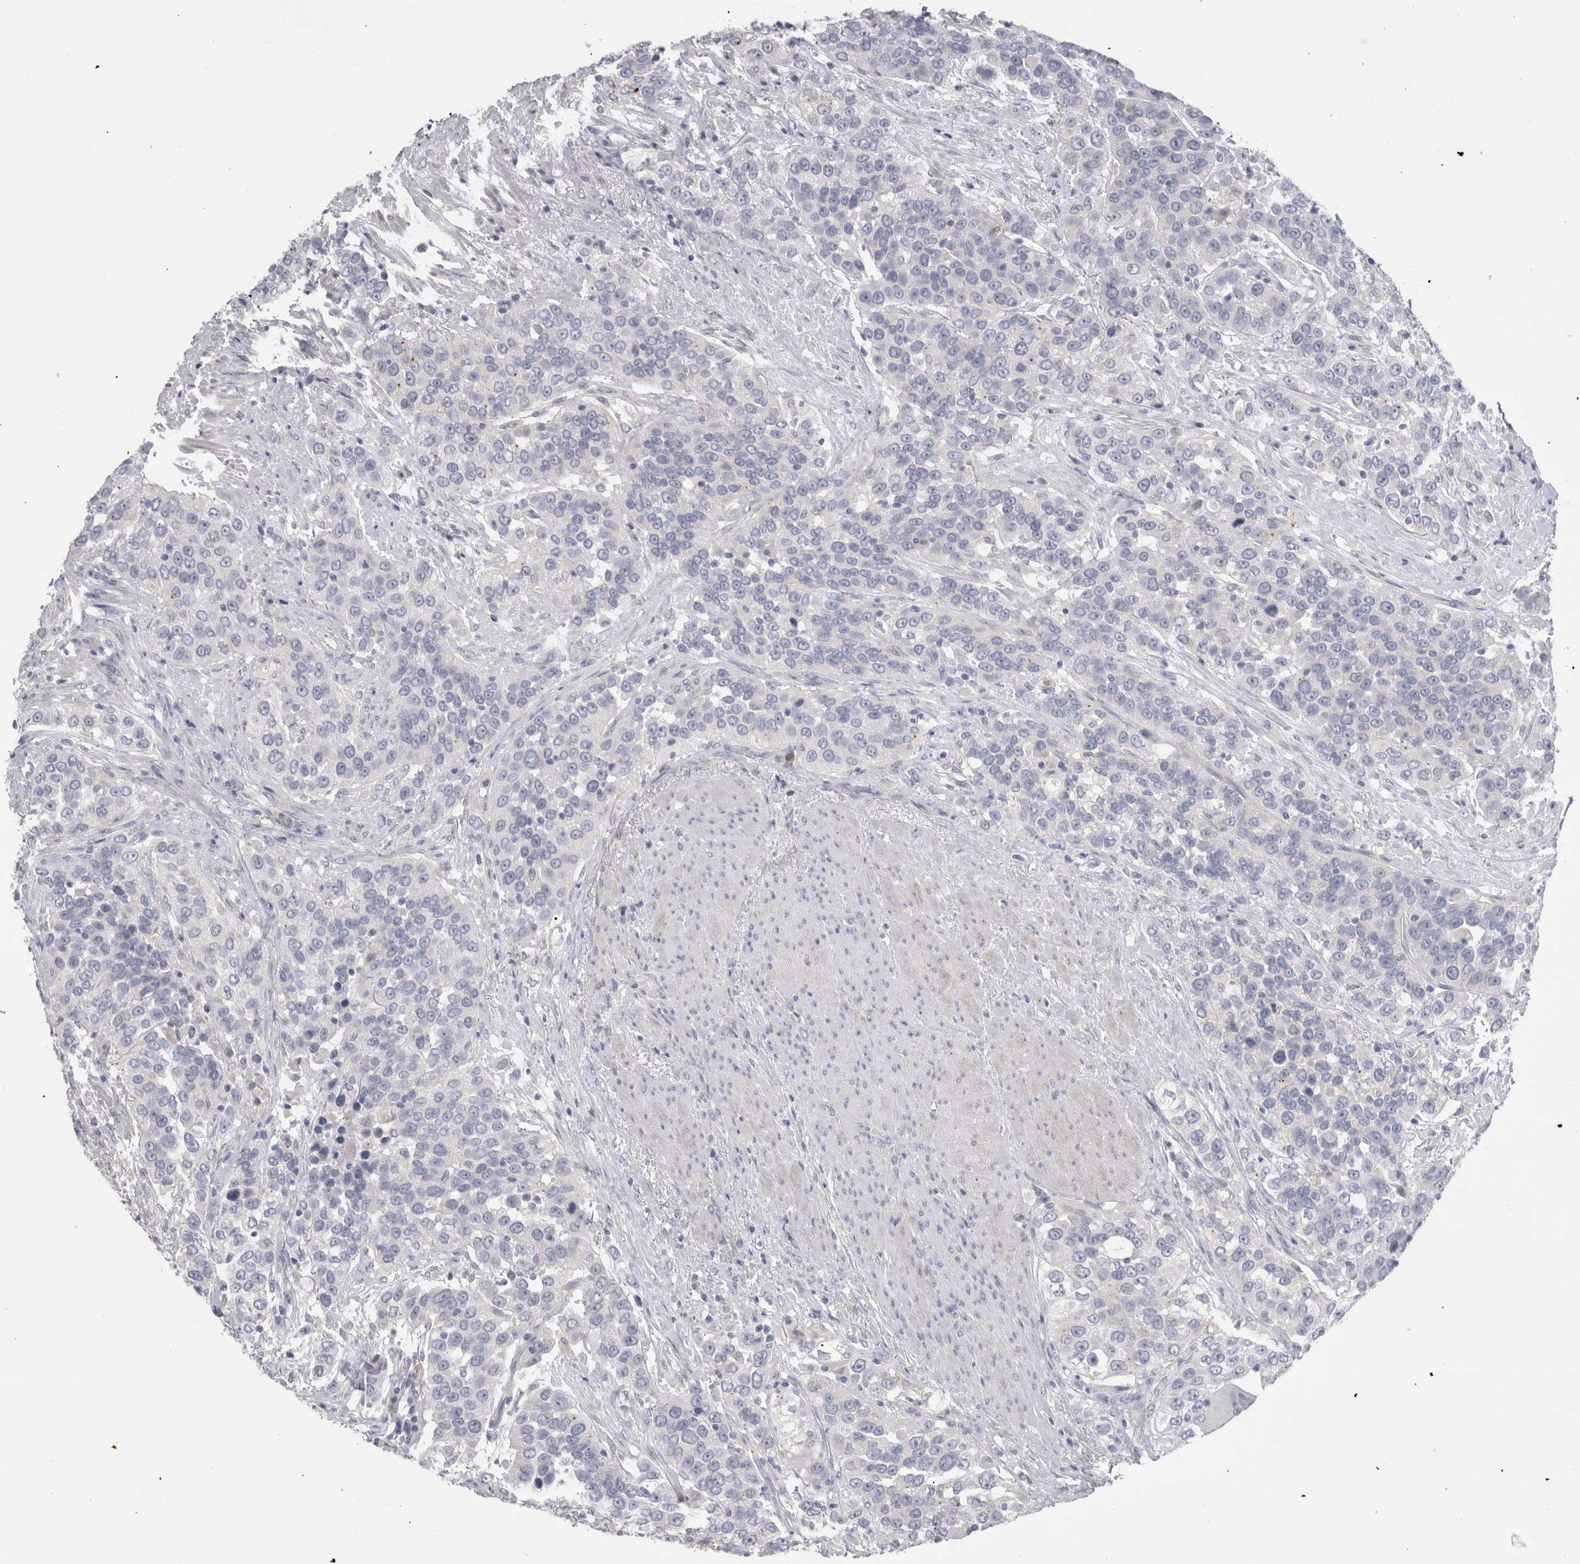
{"staining": {"intensity": "negative", "quantity": "none", "location": "none"}, "tissue": "urothelial cancer", "cell_type": "Tumor cells", "image_type": "cancer", "snomed": [{"axis": "morphology", "description": "Urothelial carcinoma, High grade"}, {"axis": "topography", "description": "Urinary bladder"}], "caption": "Immunohistochemistry micrograph of neoplastic tissue: human urothelial carcinoma (high-grade) stained with DAB shows no significant protein expression in tumor cells.", "gene": "EPDR1", "patient": {"sex": "female", "age": 80}}